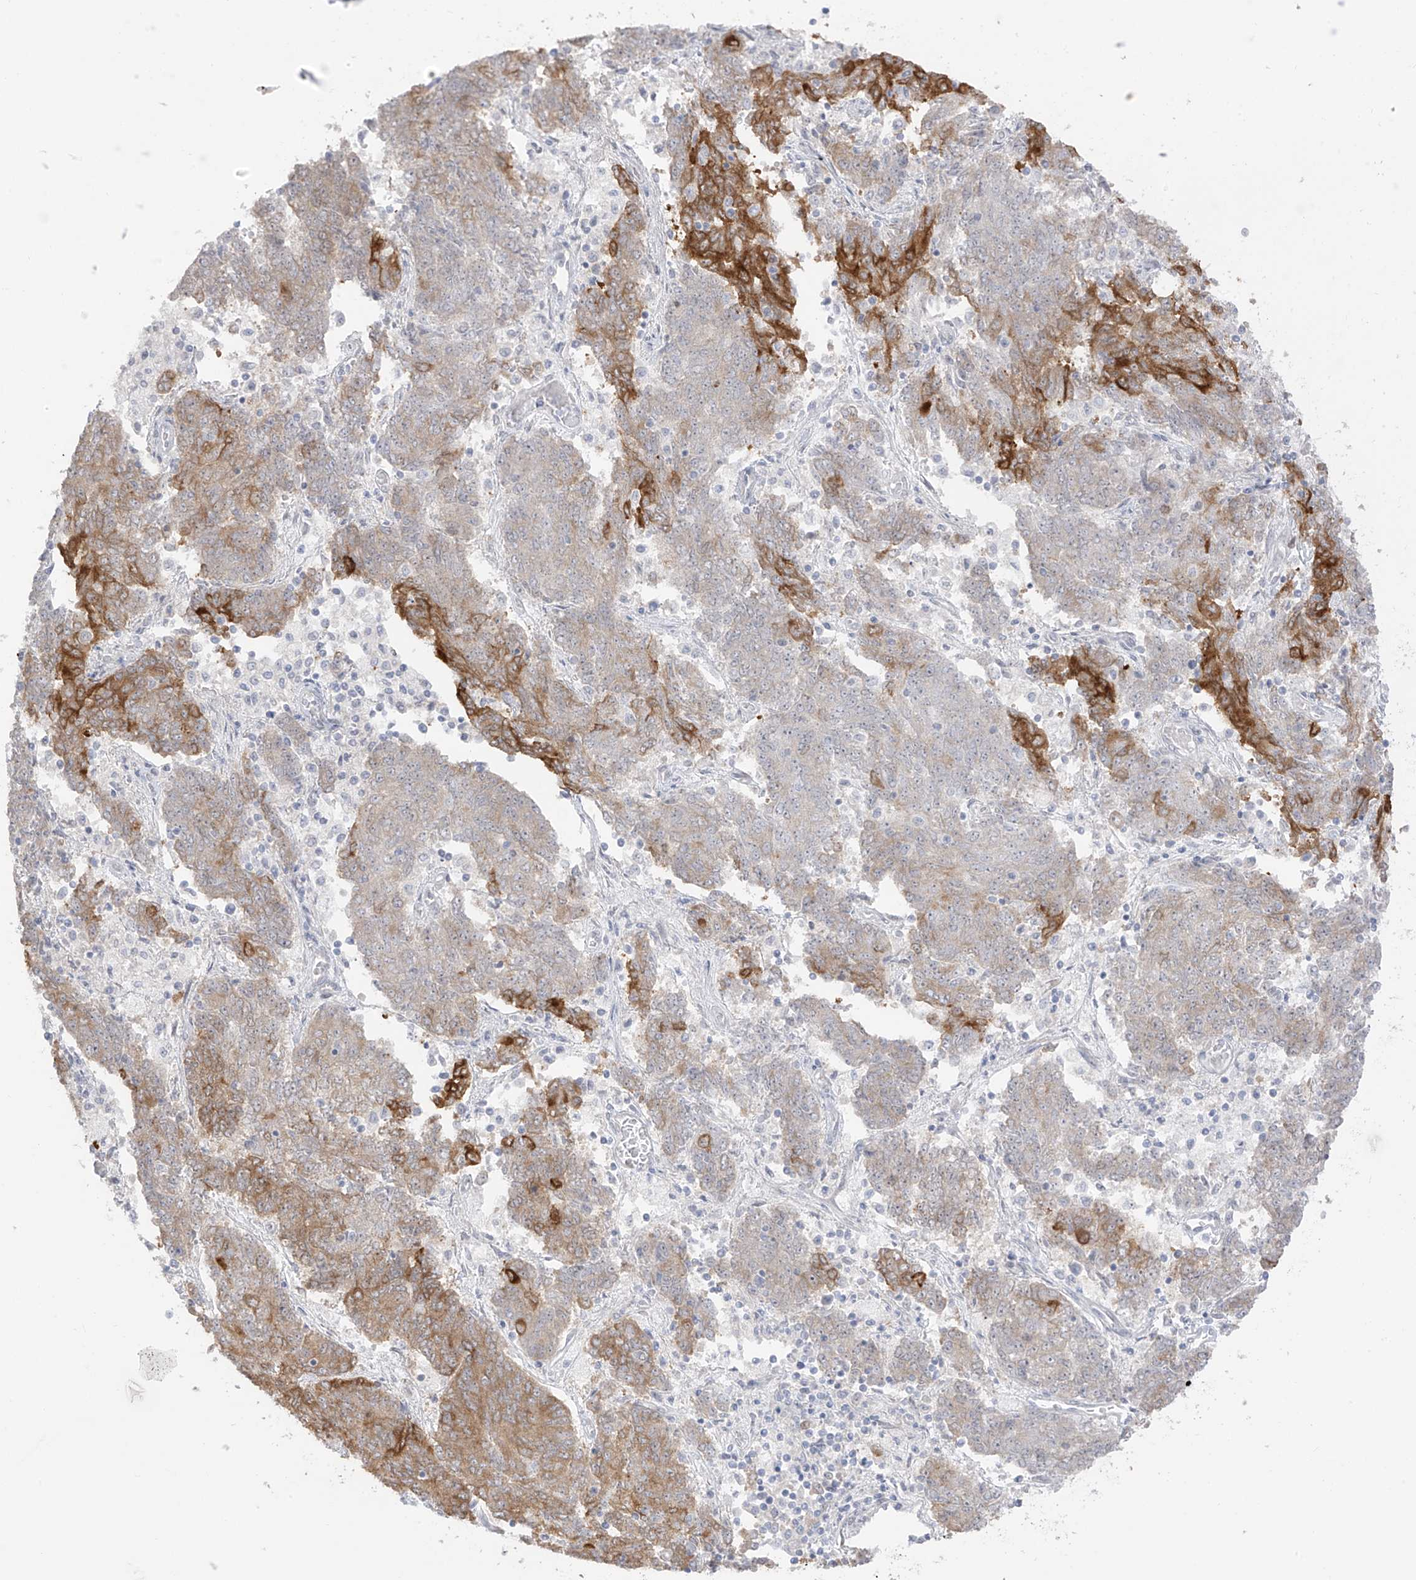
{"staining": {"intensity": "strong", "quantity": "25%-75%", "location": "cytoplasmic/membranous"}, "tissue": "endometrial cancer", "cell_type": "Tumor cells", "image_type": "cancer", "snomed": [{"axis": "morphology", "description": "Adenocarcinoma, NOS"}, {"axis": "topography", "description": "Endometrium"}], "caption": "The immunohistochemical stain labels strong cytoplasmic/membranous positivity in tumor cells of endometrial adenocarcinoma tissue.", "gene": "DCDC2", "patient": {"sex": "female", "age": 80}}